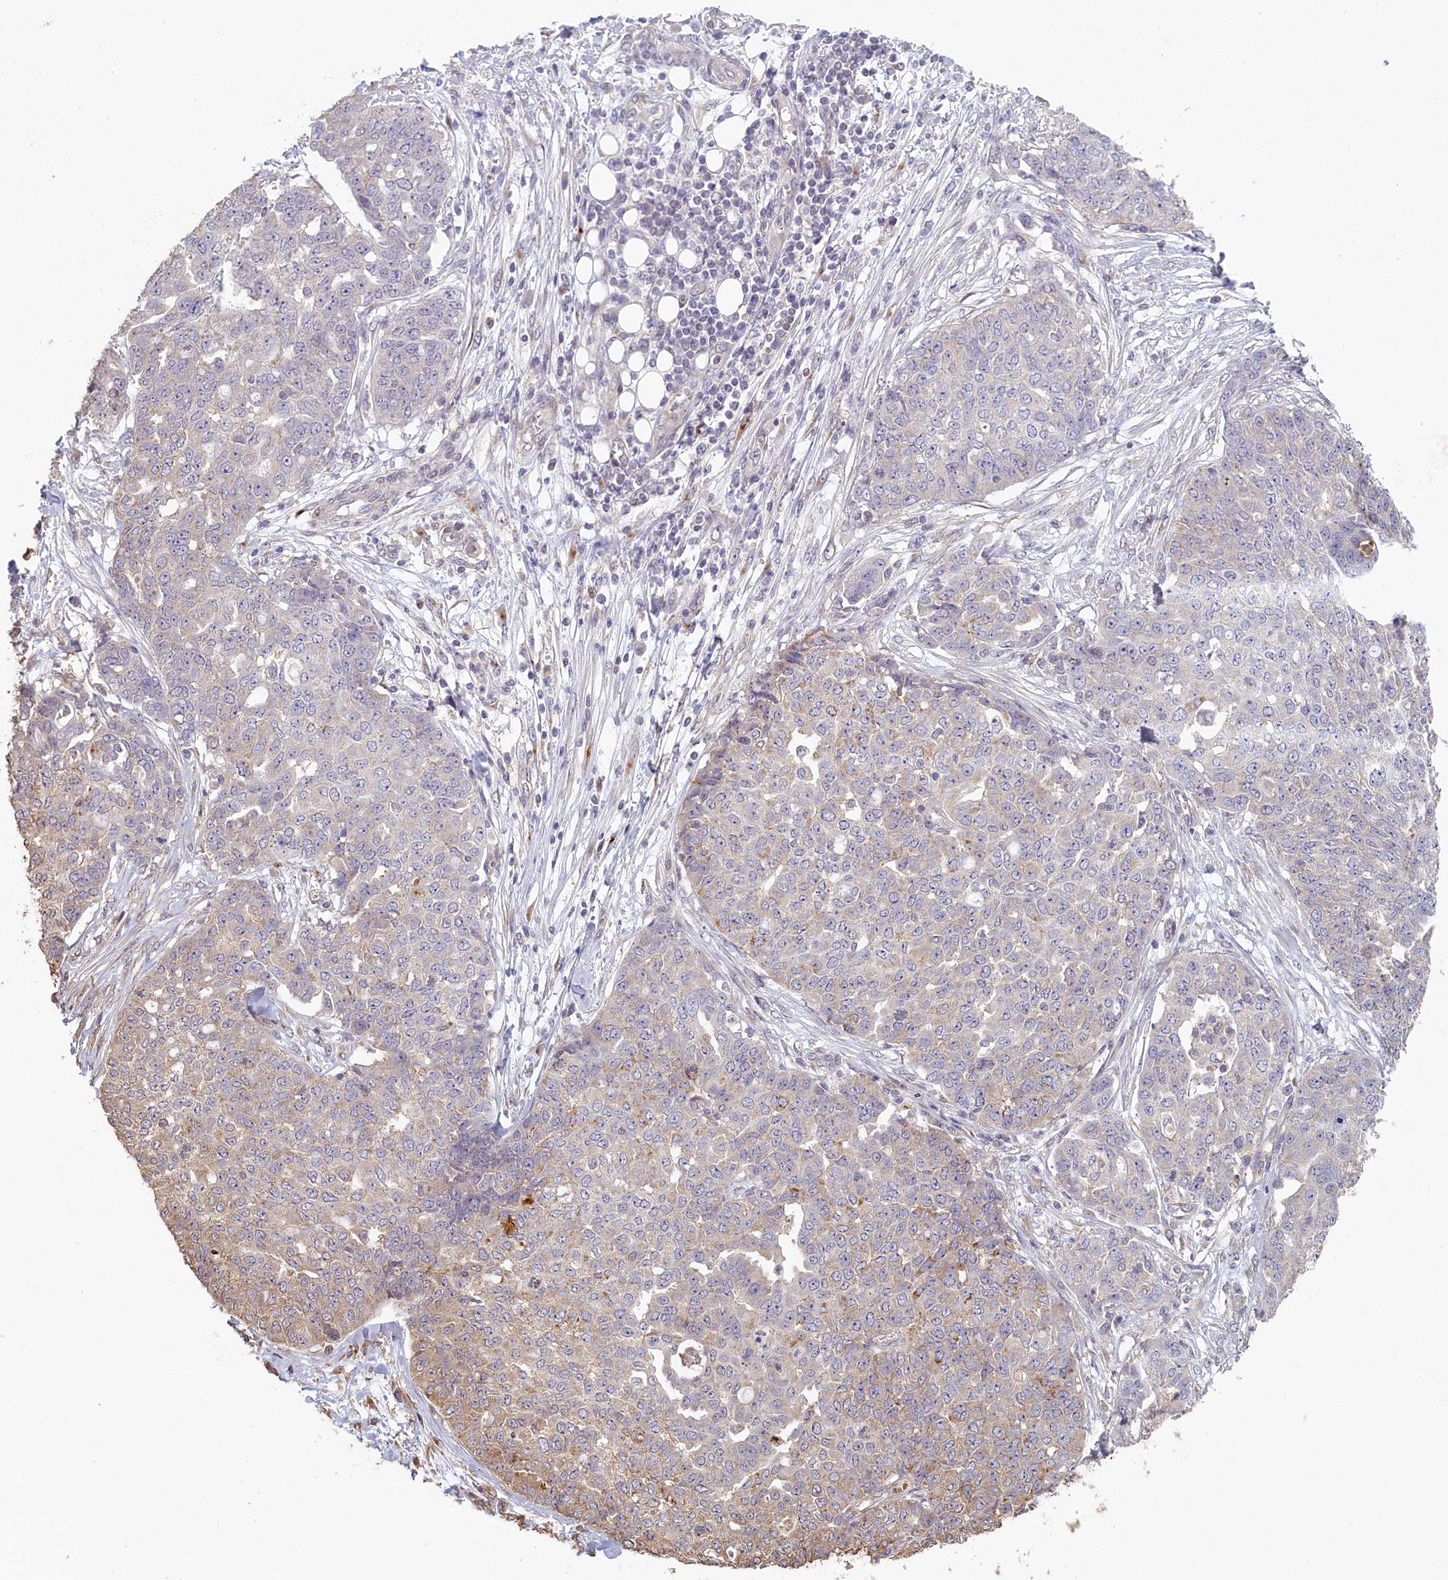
{"staining": {"intensity": "negative", "quantity": "none", "location": "none"}, "tissue": "ovarian cancer", "cell_type": "Tumor cells", "image_type": "cancer", "snomed": [{"axis": "morphology", "description": "Cystadenocarcinoma, serous, NOS"}, {"axis": "topography", "description": "Soft tissue"}, {"axis": "topography", "description": "Ovary"}], "caption": "Micrograph shows no significant protein expression in tumor cells of serous cystadenocarcinoma (ovarian).", "gene": "STX16", "patient": {"sex": "female", "age": 57}}